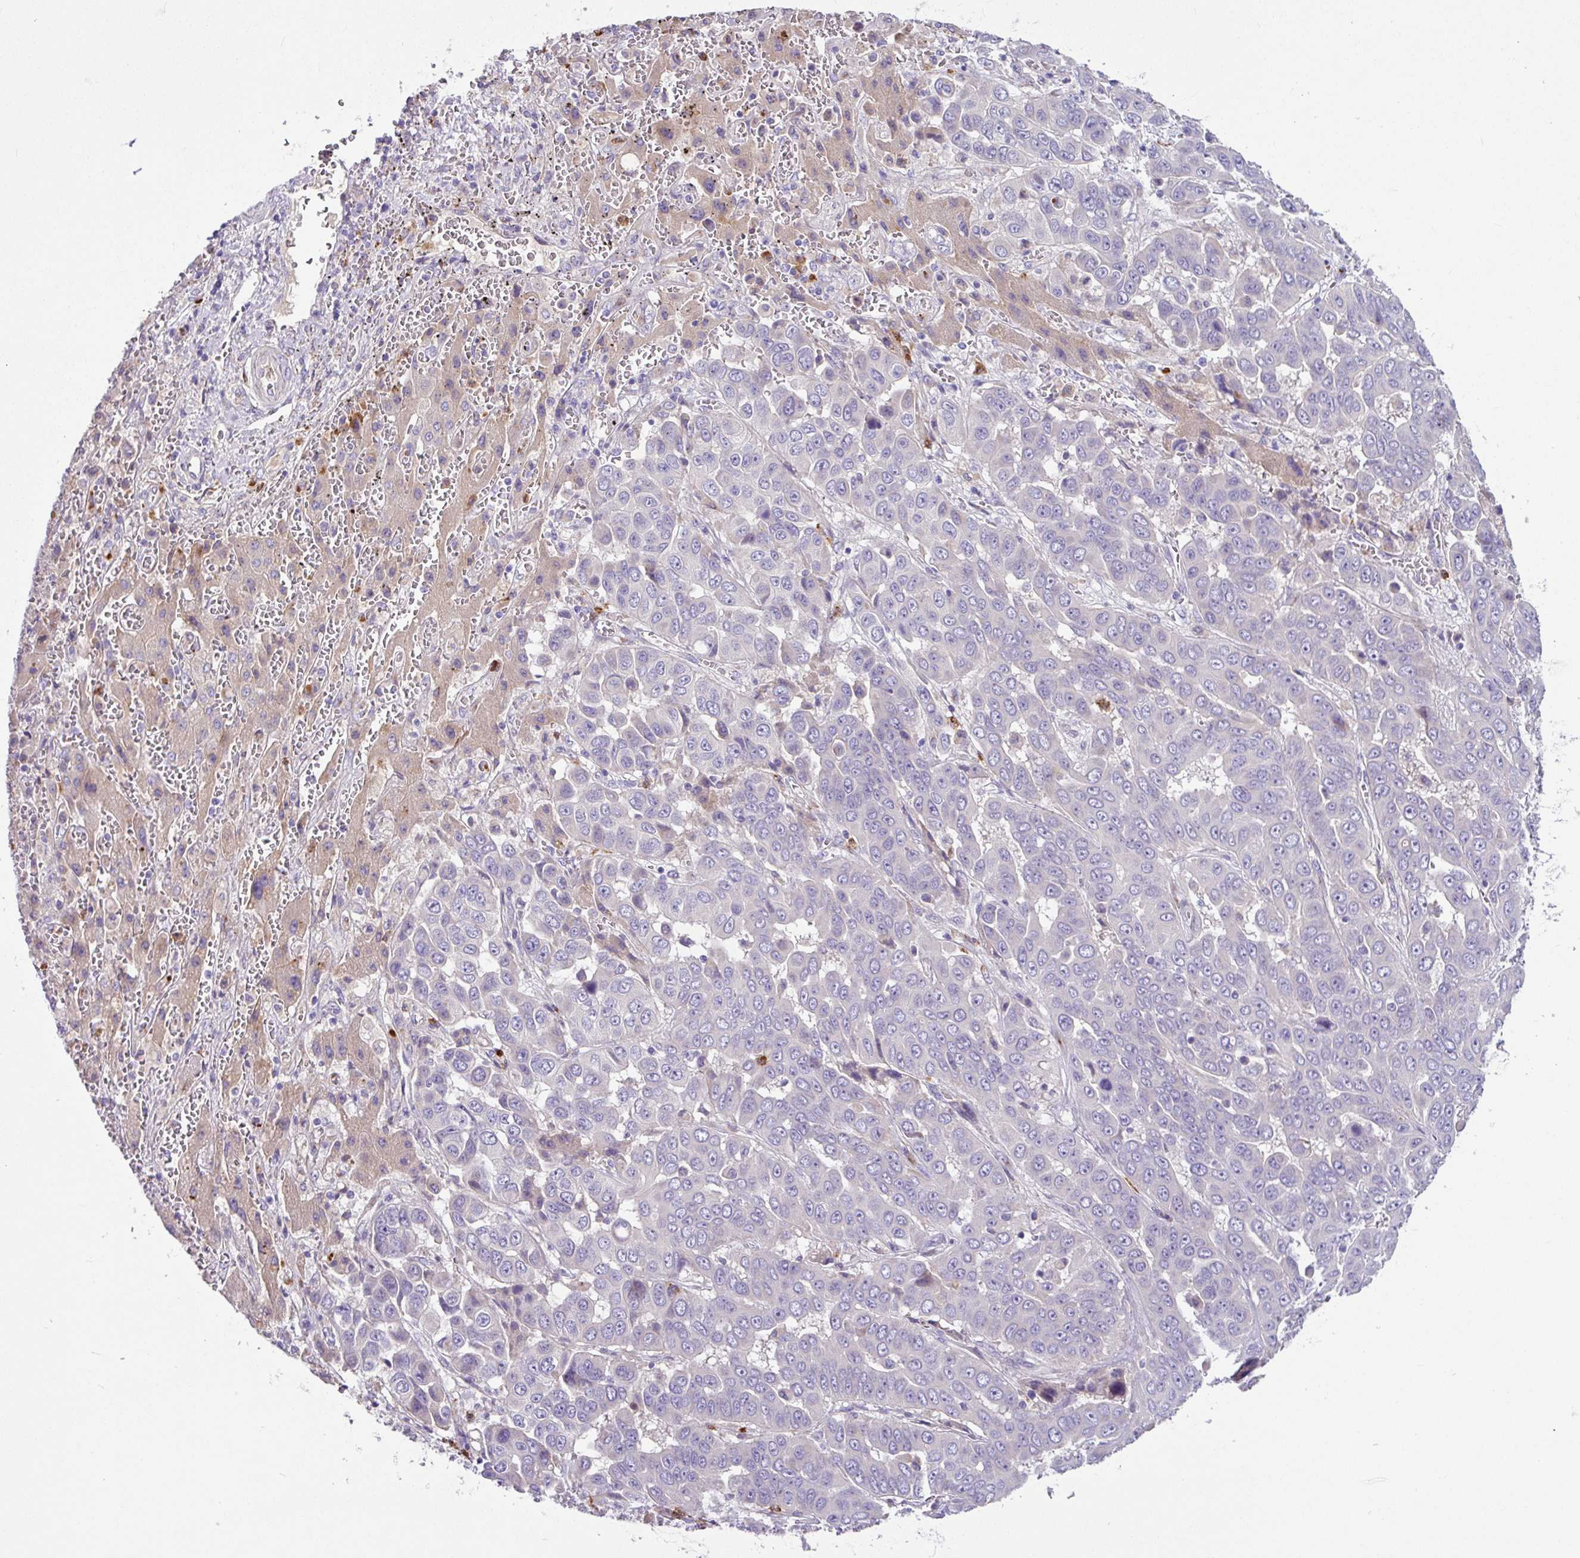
{"staining": {"intensity": "negative", "quantity": "none", "location": "none"}, "tissue": "liver cancer", "cell_type": "Tumor cells", "image_type": "cancer", "snomed": [{"axis": "morphology", "description": "Cholangiocarcinoma"}, {"axis": "topography", "description": "Liver"}], "caption": "An IHC micrograph of liver cancer (cholangiocarcinoma) is shown. There is no staining in tumor cells of liver cancer (cholangiocarcinoma). (Brightfield microscopy of DAB immunohistochemistry (IHC) at high magnification).", "gene": "CRISP3", "patient": {"sex": "female", "age": 52}}